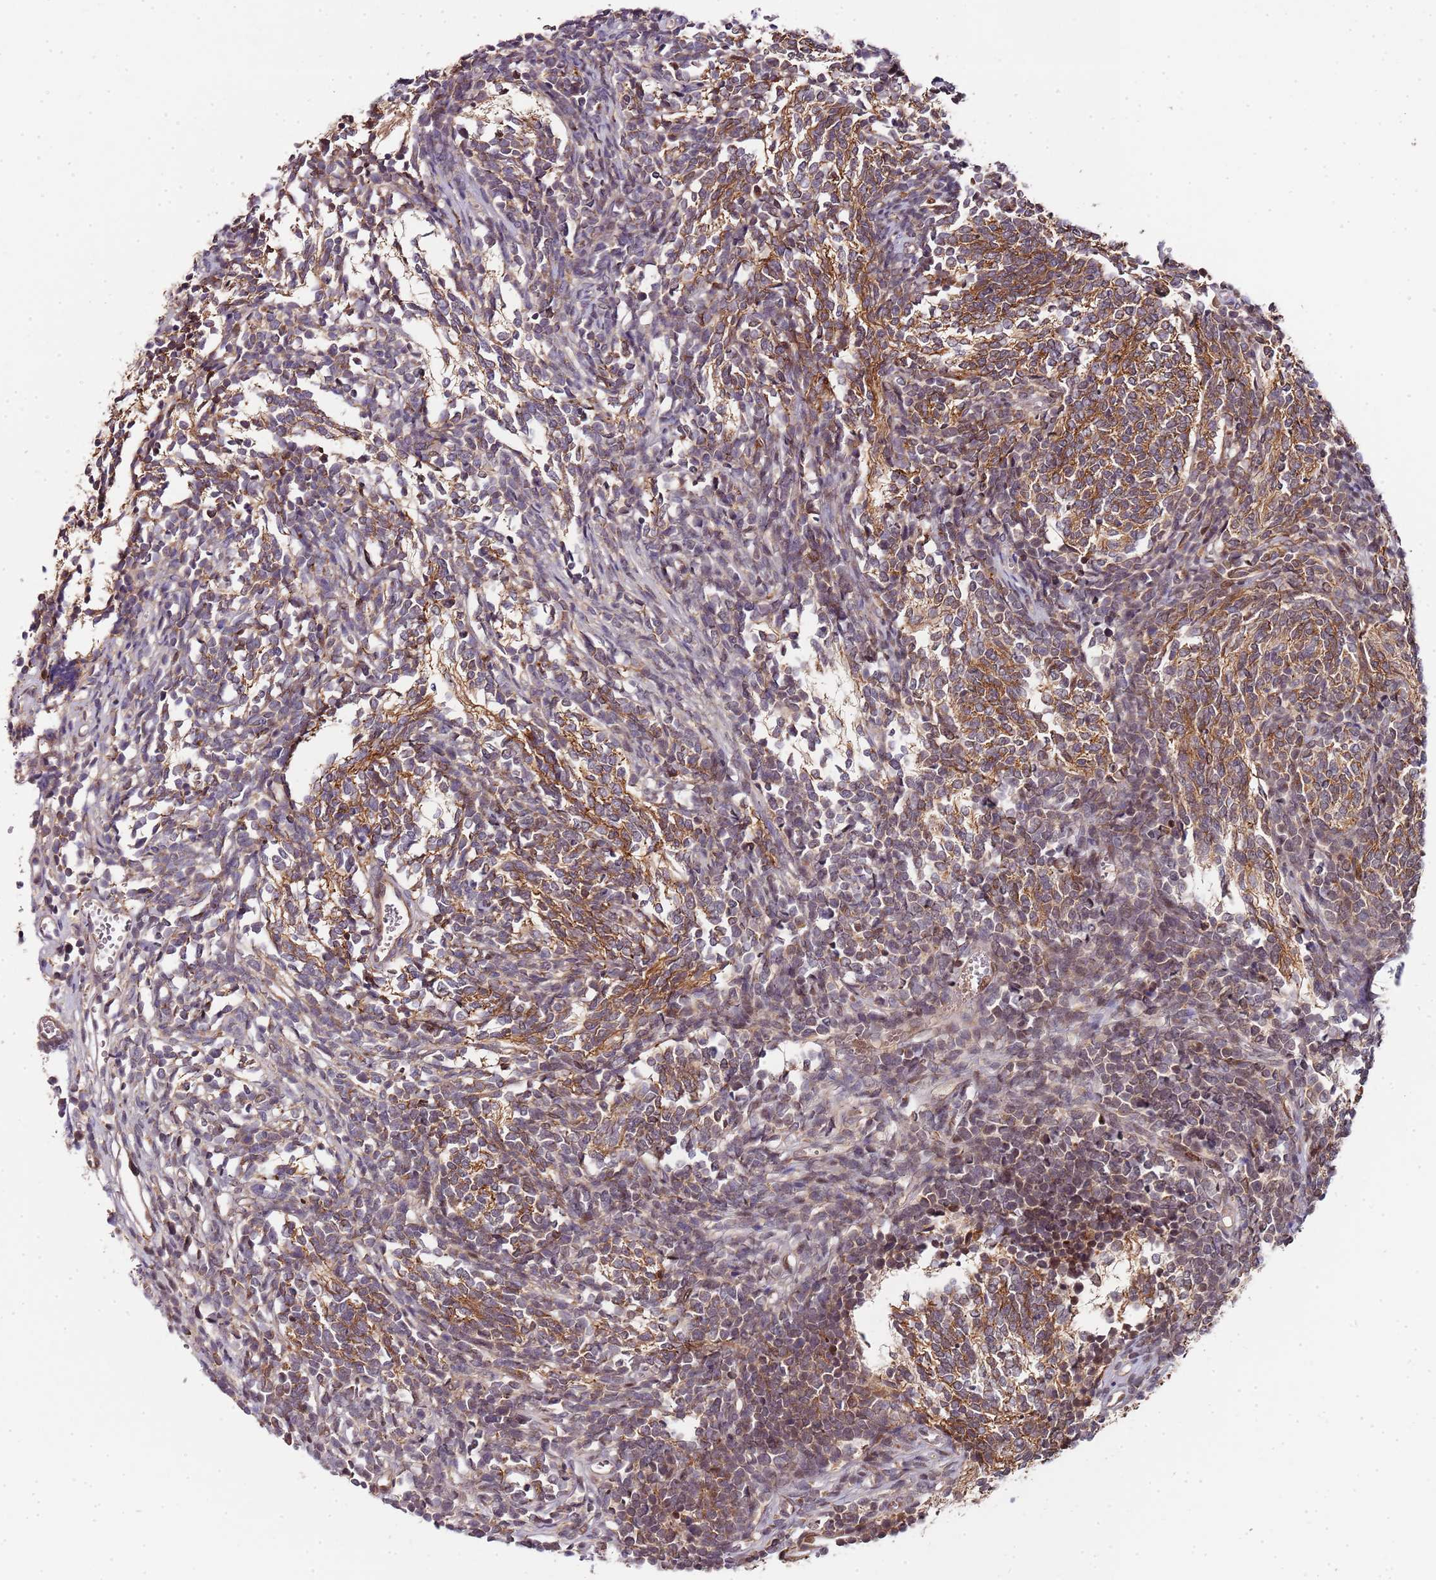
{"staining": {"intensity": "moderate", "quantity": ">75%", "location": "cytoplasmic/membranous"}, "tissue": "glioma", "cell_type": "Tumor cells", "image_type": "cancer", "snomed": [{"axis": "morphology", "description": "Glioma, malignant, Low grade"}, {"axis": "topography", "description": "Brain"}], "caption": "Immunohistochemistry image of human malignant low-grade glioma stained for a protein (brown), which displays medium levels of moderate cytoplasmic/membranous positivity in about >75% of tumor cells.", "gene": "EDC3", "patient": {"sex": "female", "age": 1}}